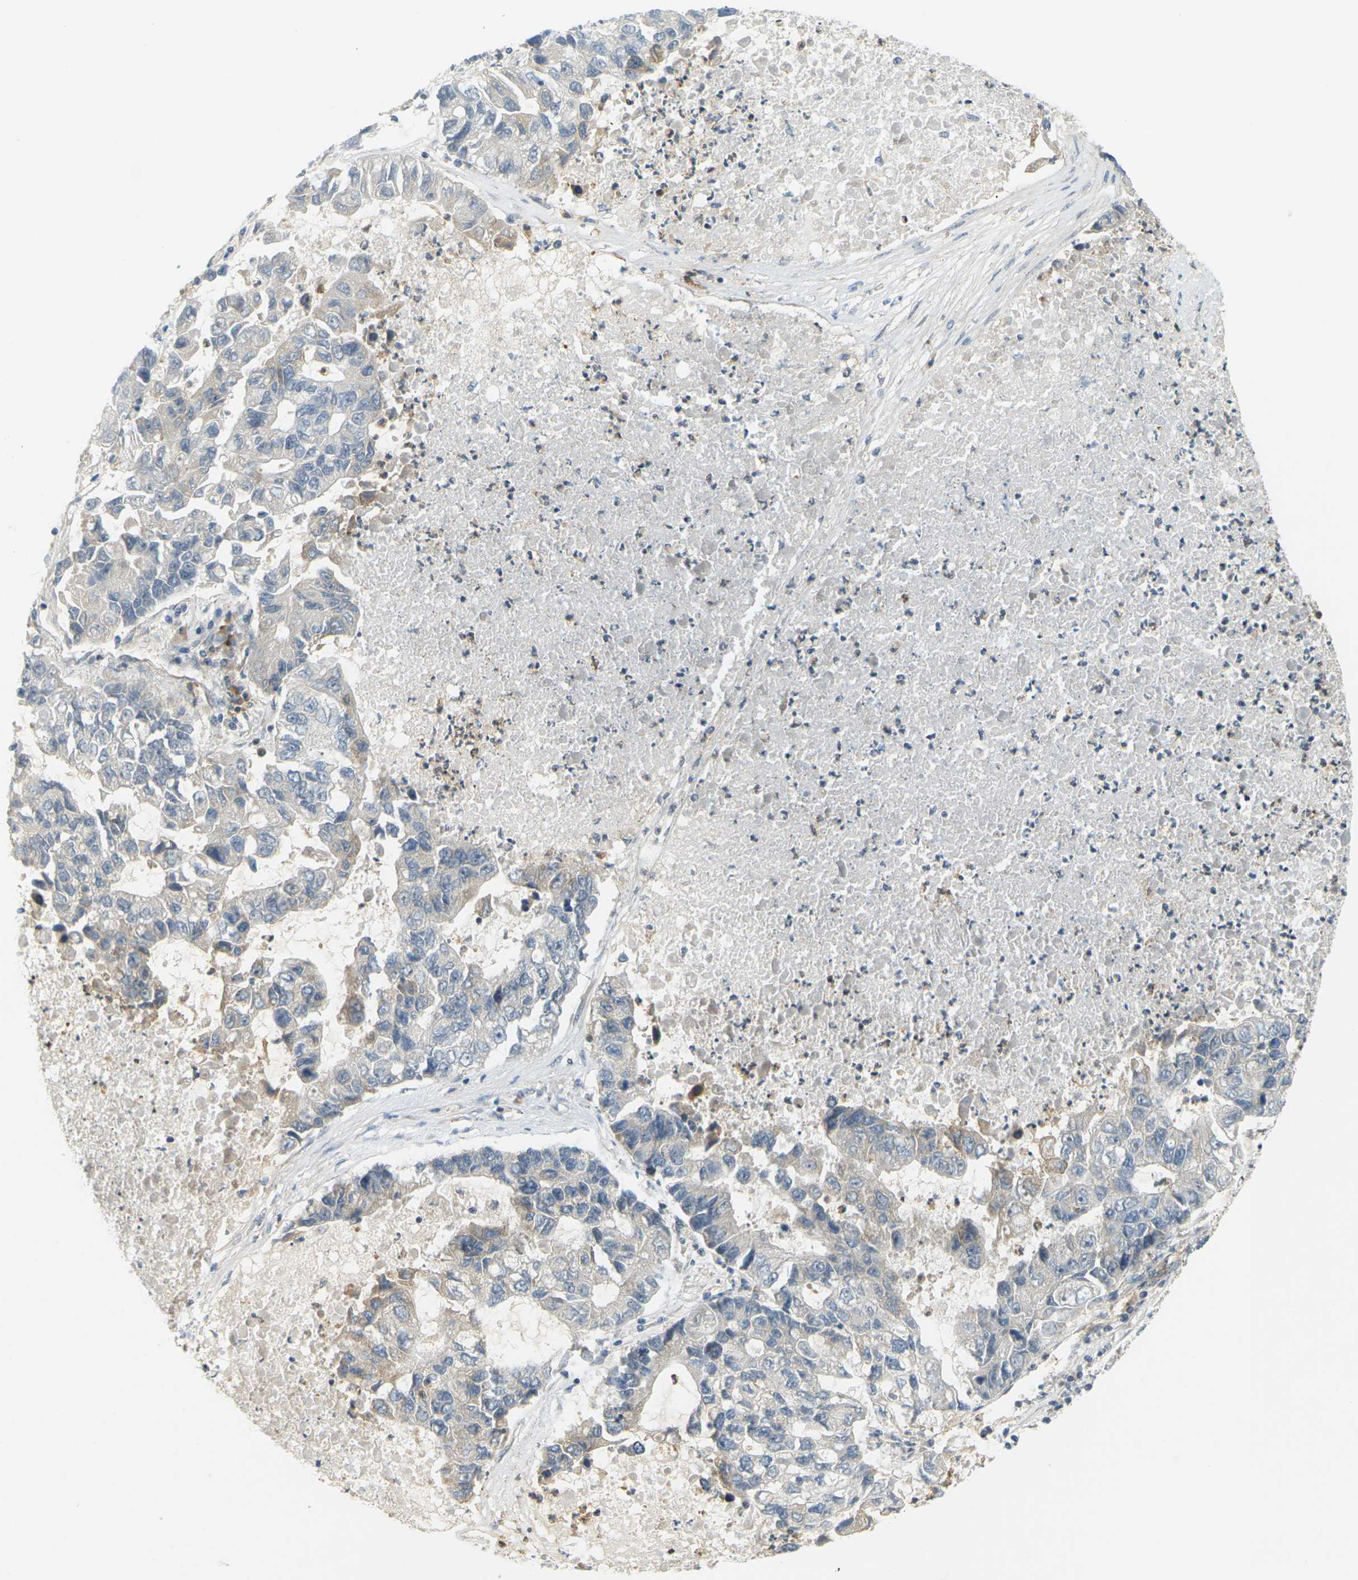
{"staining": {"intensity": "weak", "quantity": "<25%", "location": "cytoplasmic/membranous"}, "tissue": "lung cancer", "cell_type": "Tumor cells", "image_type": "cancer", "snomed": [{"axis": "morphology", "description": "Adenocarcinoma, NOS"}, {"axis": "topography", "description": "Lung"}], "caption": "Immunohistochemistry (IHC) histopathology image of neoplastic tissue: human lung adenocarcinoma stained with DAB (3,3'-diaminobenzidine) demonstrates no significant protein staining in tumor cells.", "gene": "SOCS6", "patient": {"sex": "female", "age": 51}}